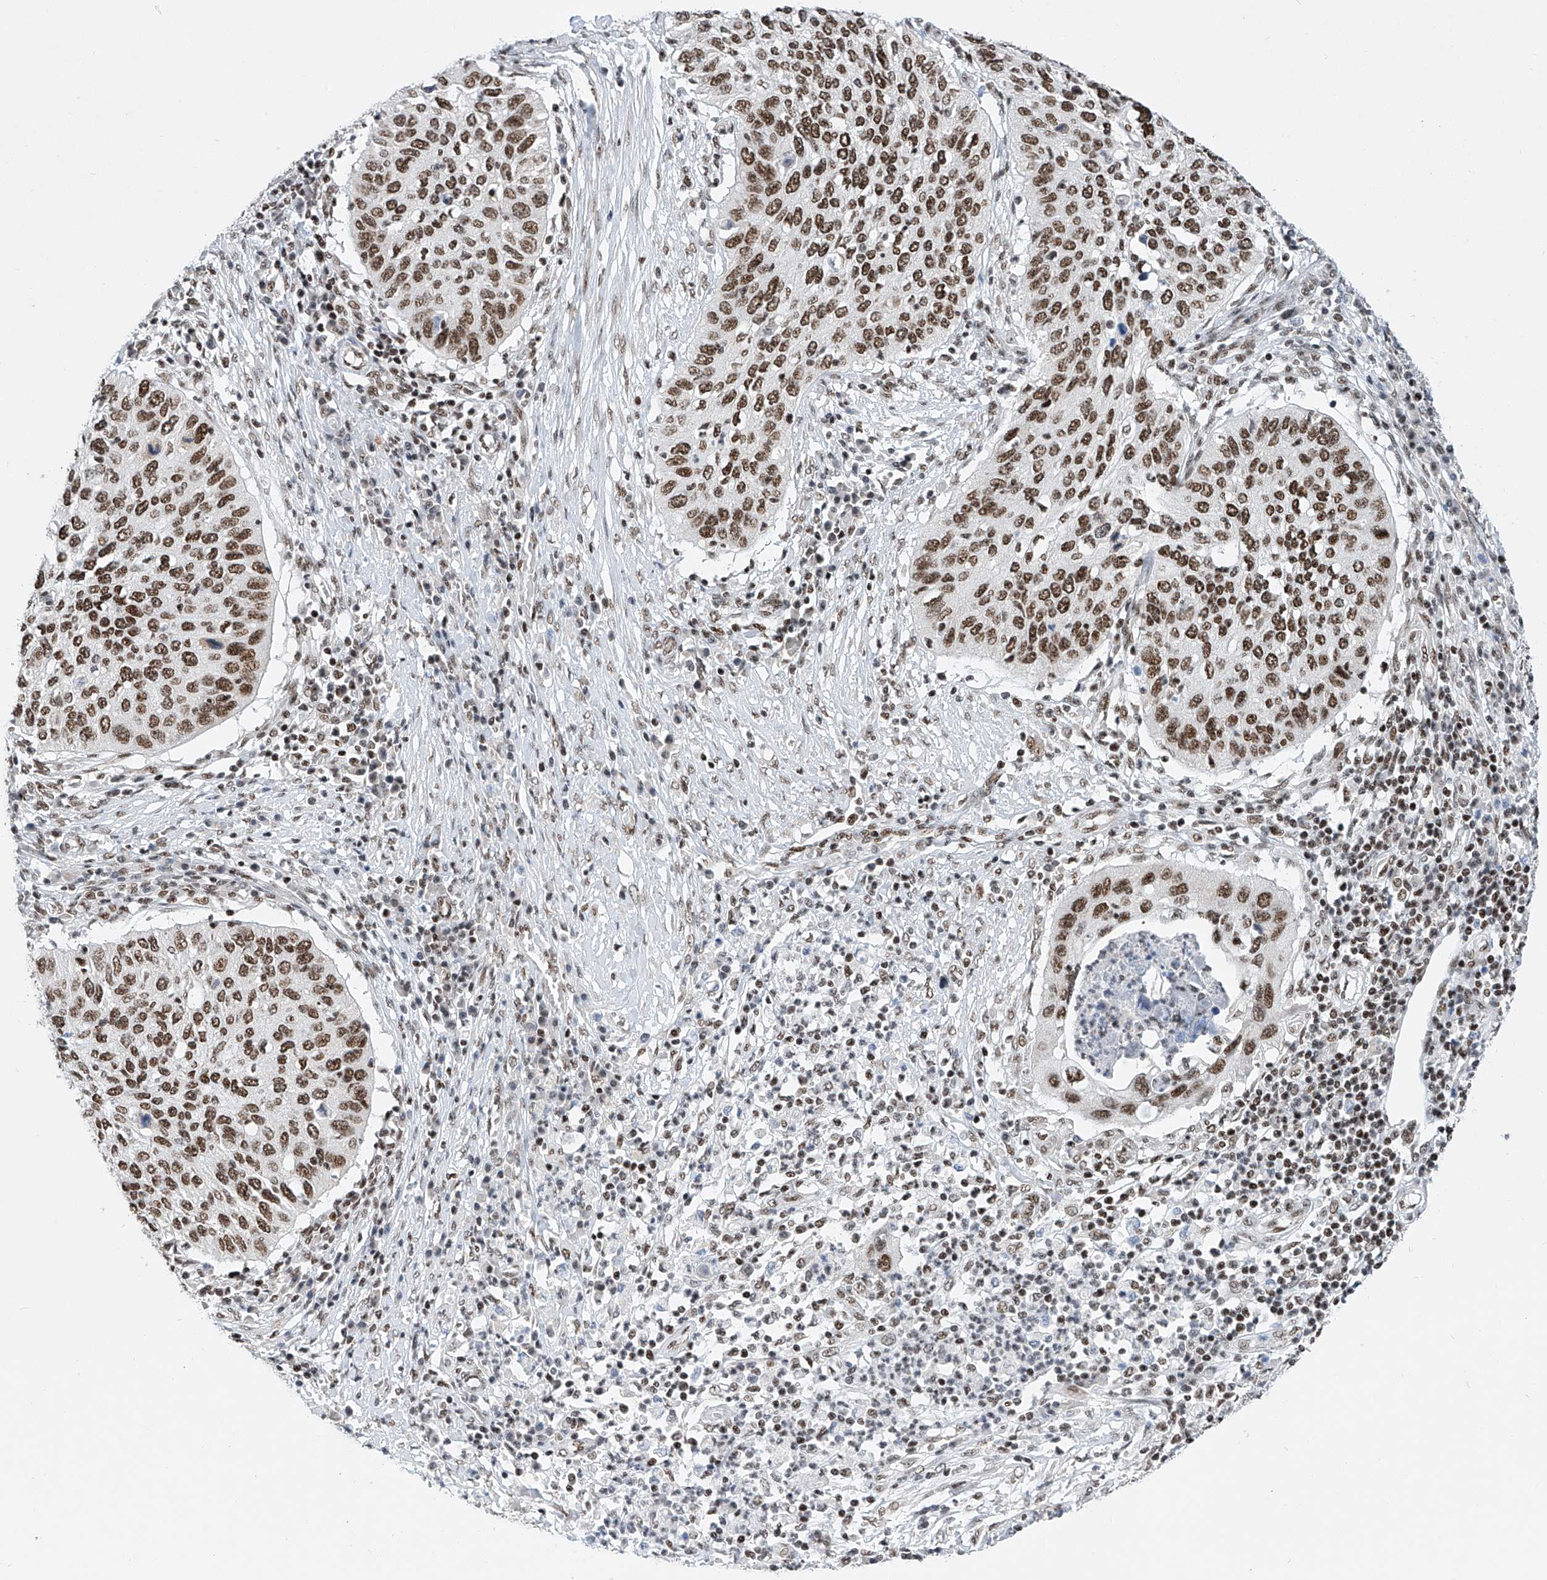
{"staining": {"intensity": "strong", "quantity": ">75%", "location": "nuclear"}, "tissue": "cervical cancer", "cell_type": "Tumor cells", "image_type": "cancer", "snomed": [{"axis": "morphology", "description": "Squamous cell carcinoma, NOS"}, {"axis": "topography", "description": "Cervix"}], "caption": "Immunohistochemical staining of cervical cancer (squamous cell carcinoma) reveals high levels of strong nuclear protein staining in about >75% of tumor cells. The staining is performed using DAB (3,3'-diaminobenzidine) brown chromogen to label protein expression. The nuclei are counter-stained blue using hematoxylin.", "gene": "TAF4", "patient": {"sex": "female", "age": 38}}